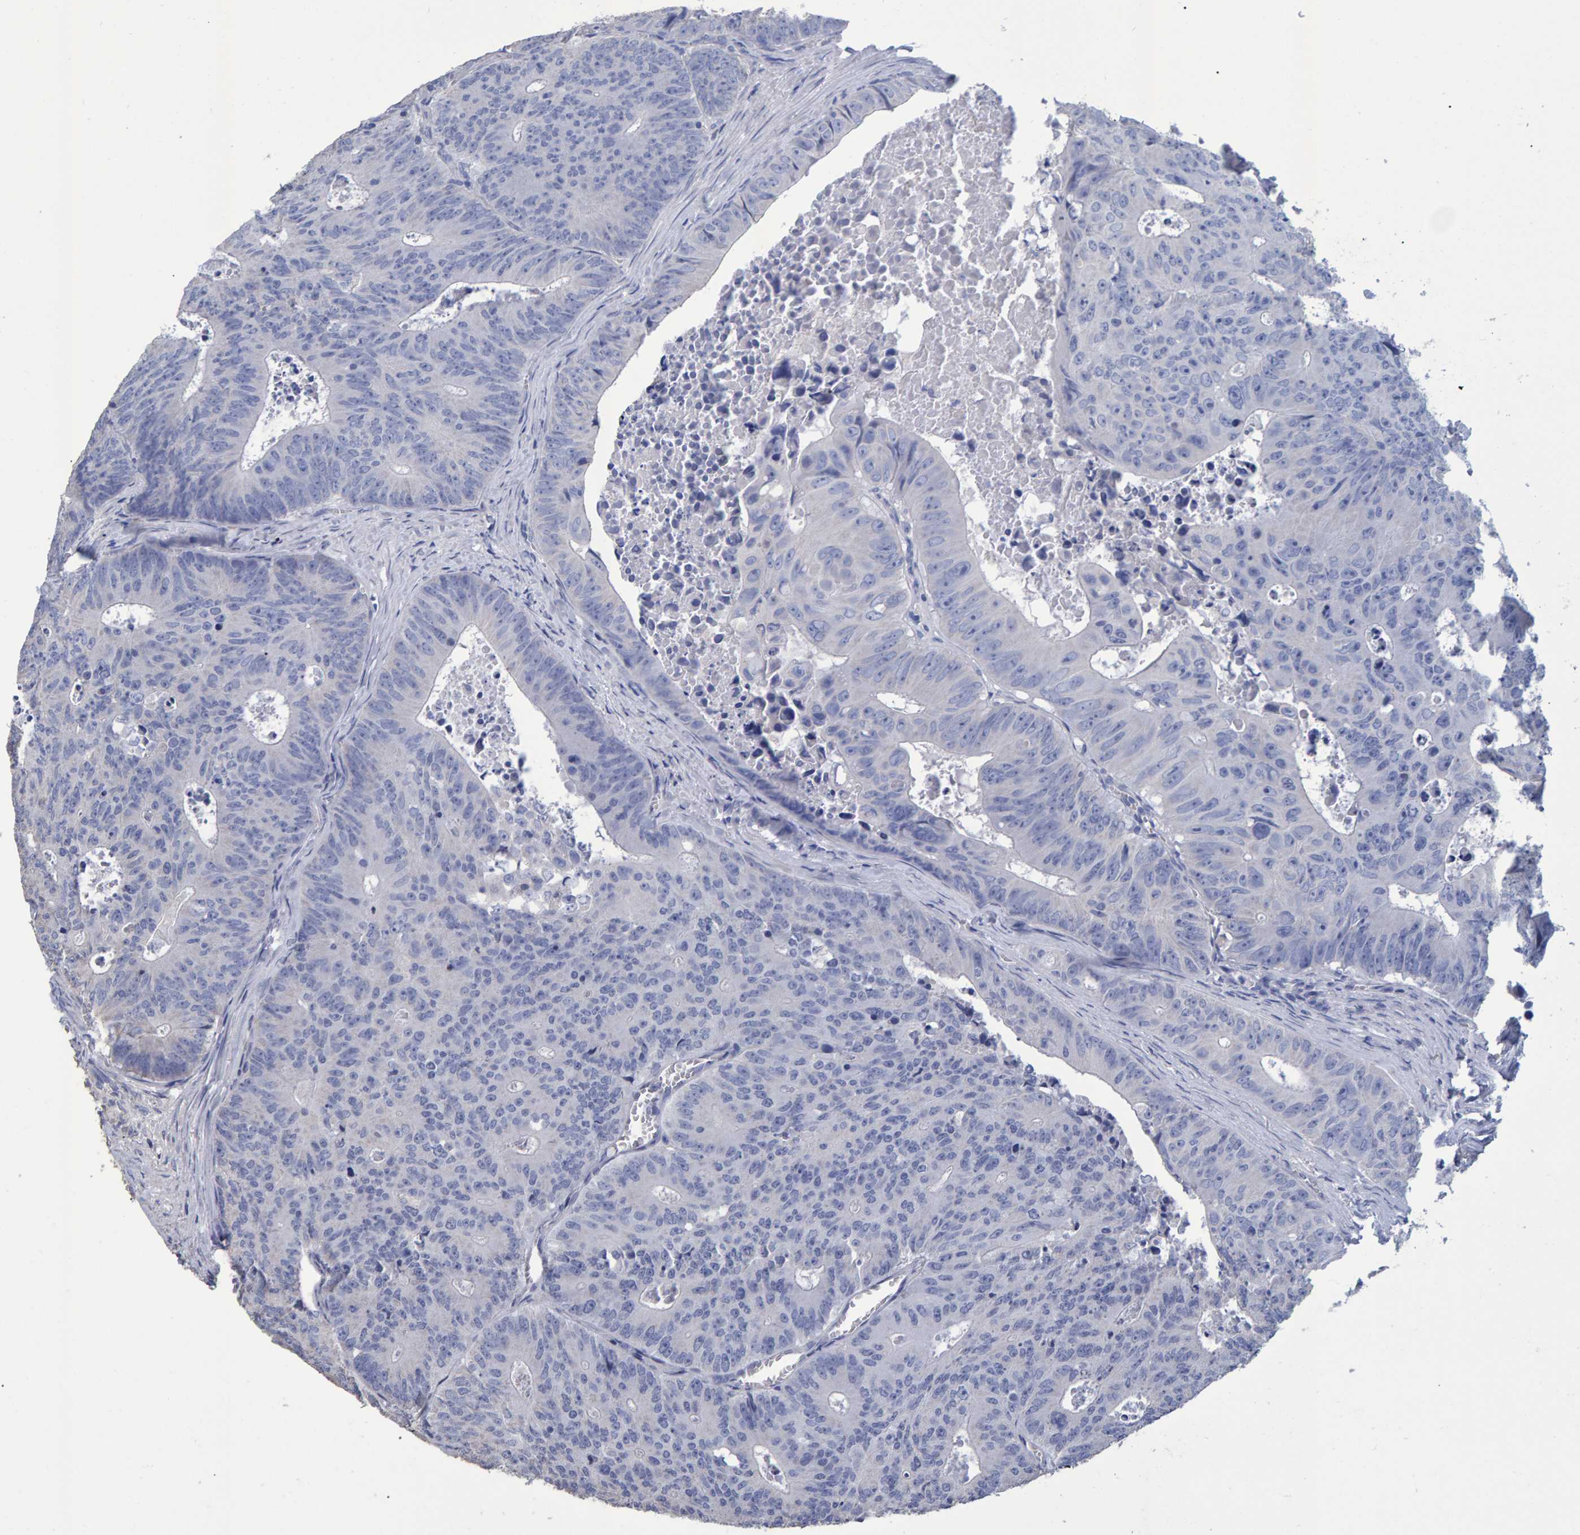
{"staining": {"intensity": "negative", "quantity": "none", "location": "none"}, "tissue": "colorectal cancer", "cell_type": "Tumor cells", "image_type": "cancer", "snomed": [{"axis": "morphology", "description": "Adenocarcinoma, NOS"}, {"axis": "topography", "description": "Colon"}], "caption": "The immunohistochemistry (IHC) micrograph has no significant expression in tumor cells of colorectal adenocarcinoma tissue.", "gene": "HEMGN", "patient": {"sex": "male", "age": 87}}